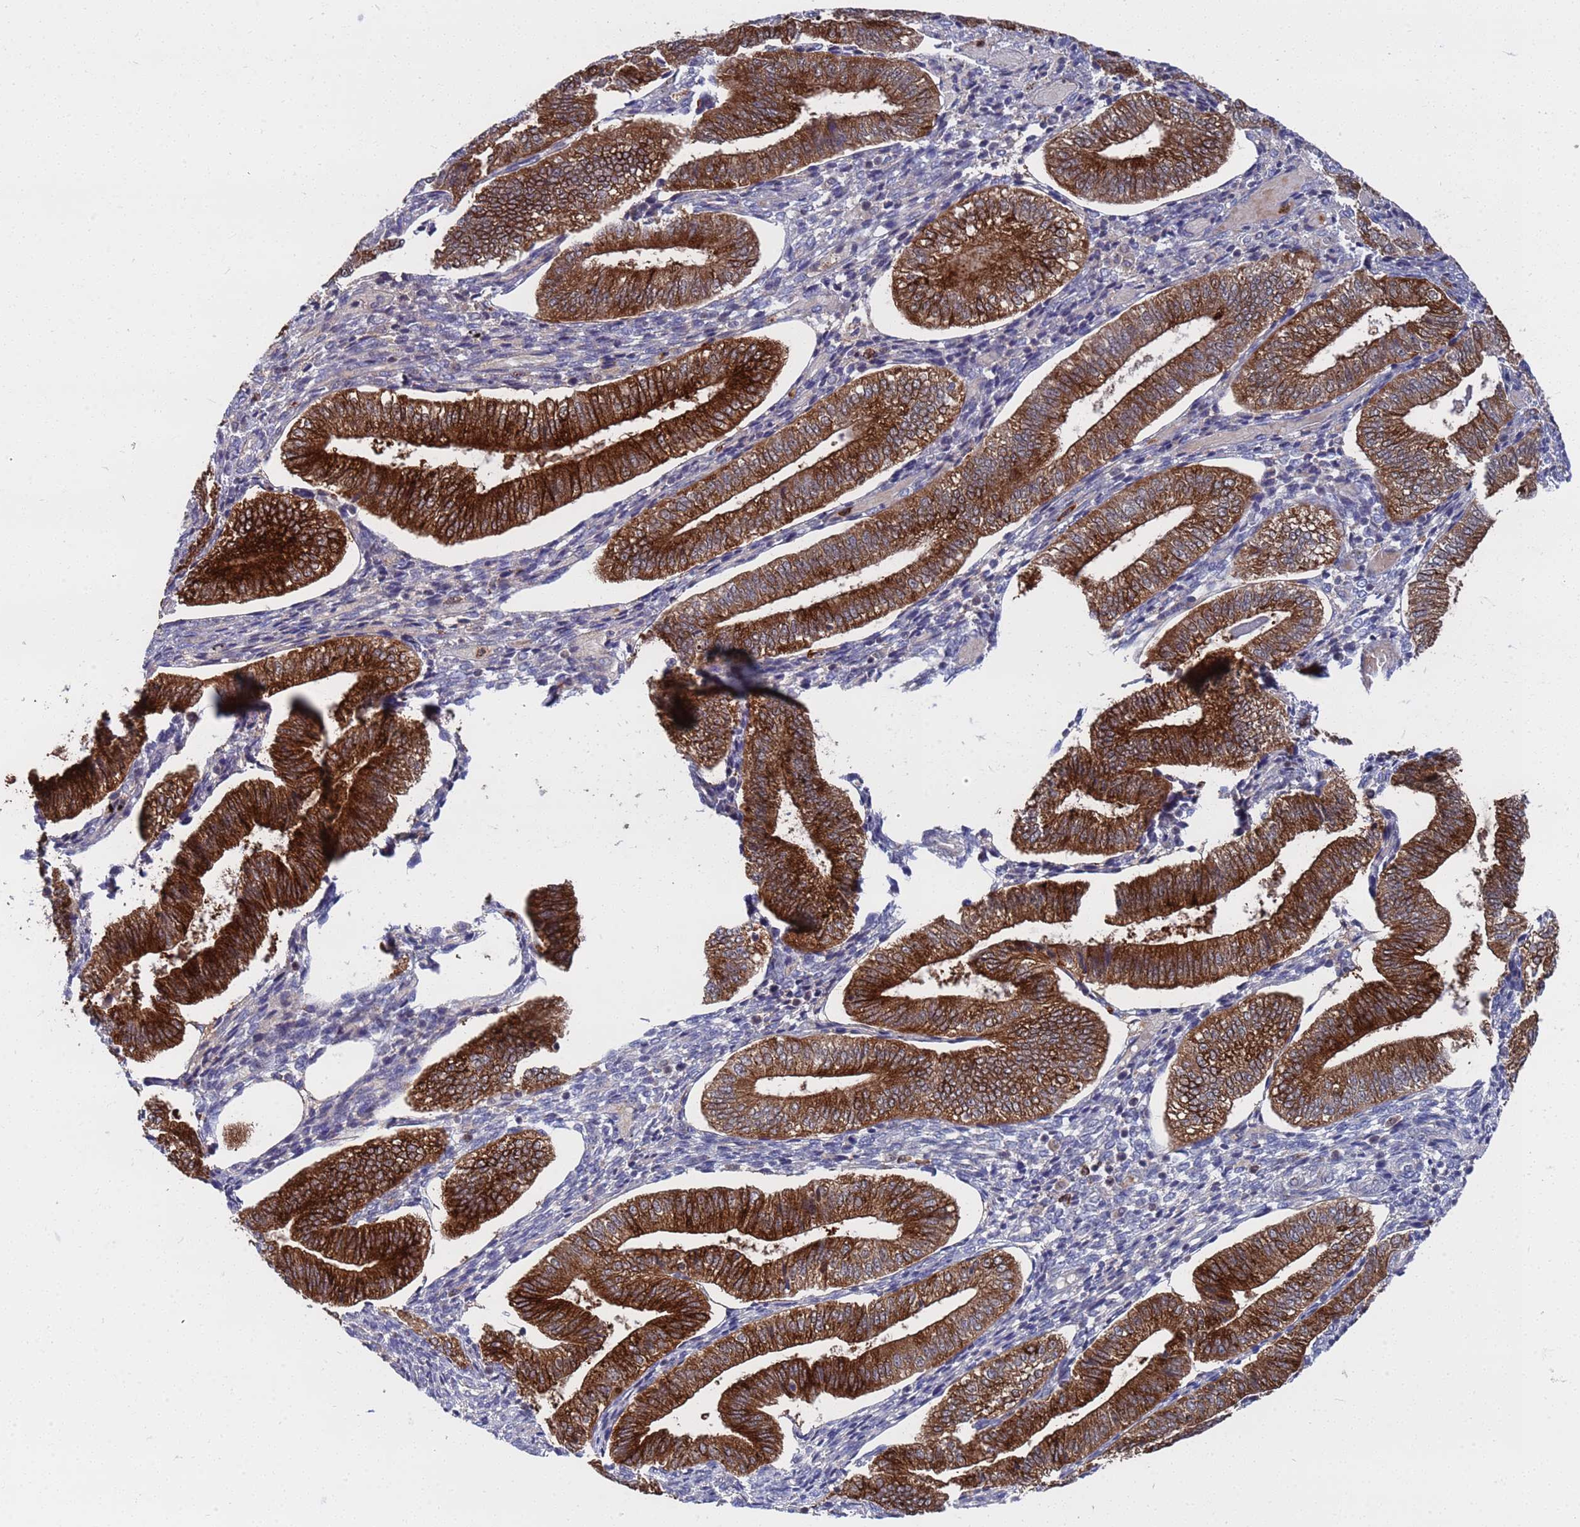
{"staining": {"intensity": "negative", "quantity": "none", "location": "none"}, "tissue": "endometrium", "cell_type": "Cells in endometrial stroma", "image_type": "normal", "snomed": [{"axis": "morphology", "description": "Normal tissue, NOS"}, {"axis": "topography", "description": "Endometrium"}], "caption": "Protein analysis of normal endometrium demonstrates no significant positivity in cells in endometrial stroma. Brightfield microscopy of immunohistochemistry (IHC) stained with DAB (brown) and hematoxylin (blue), captured at high magnification.", "gene": "TMBIM6", "patient": {"sex": "female", "age": 34}}